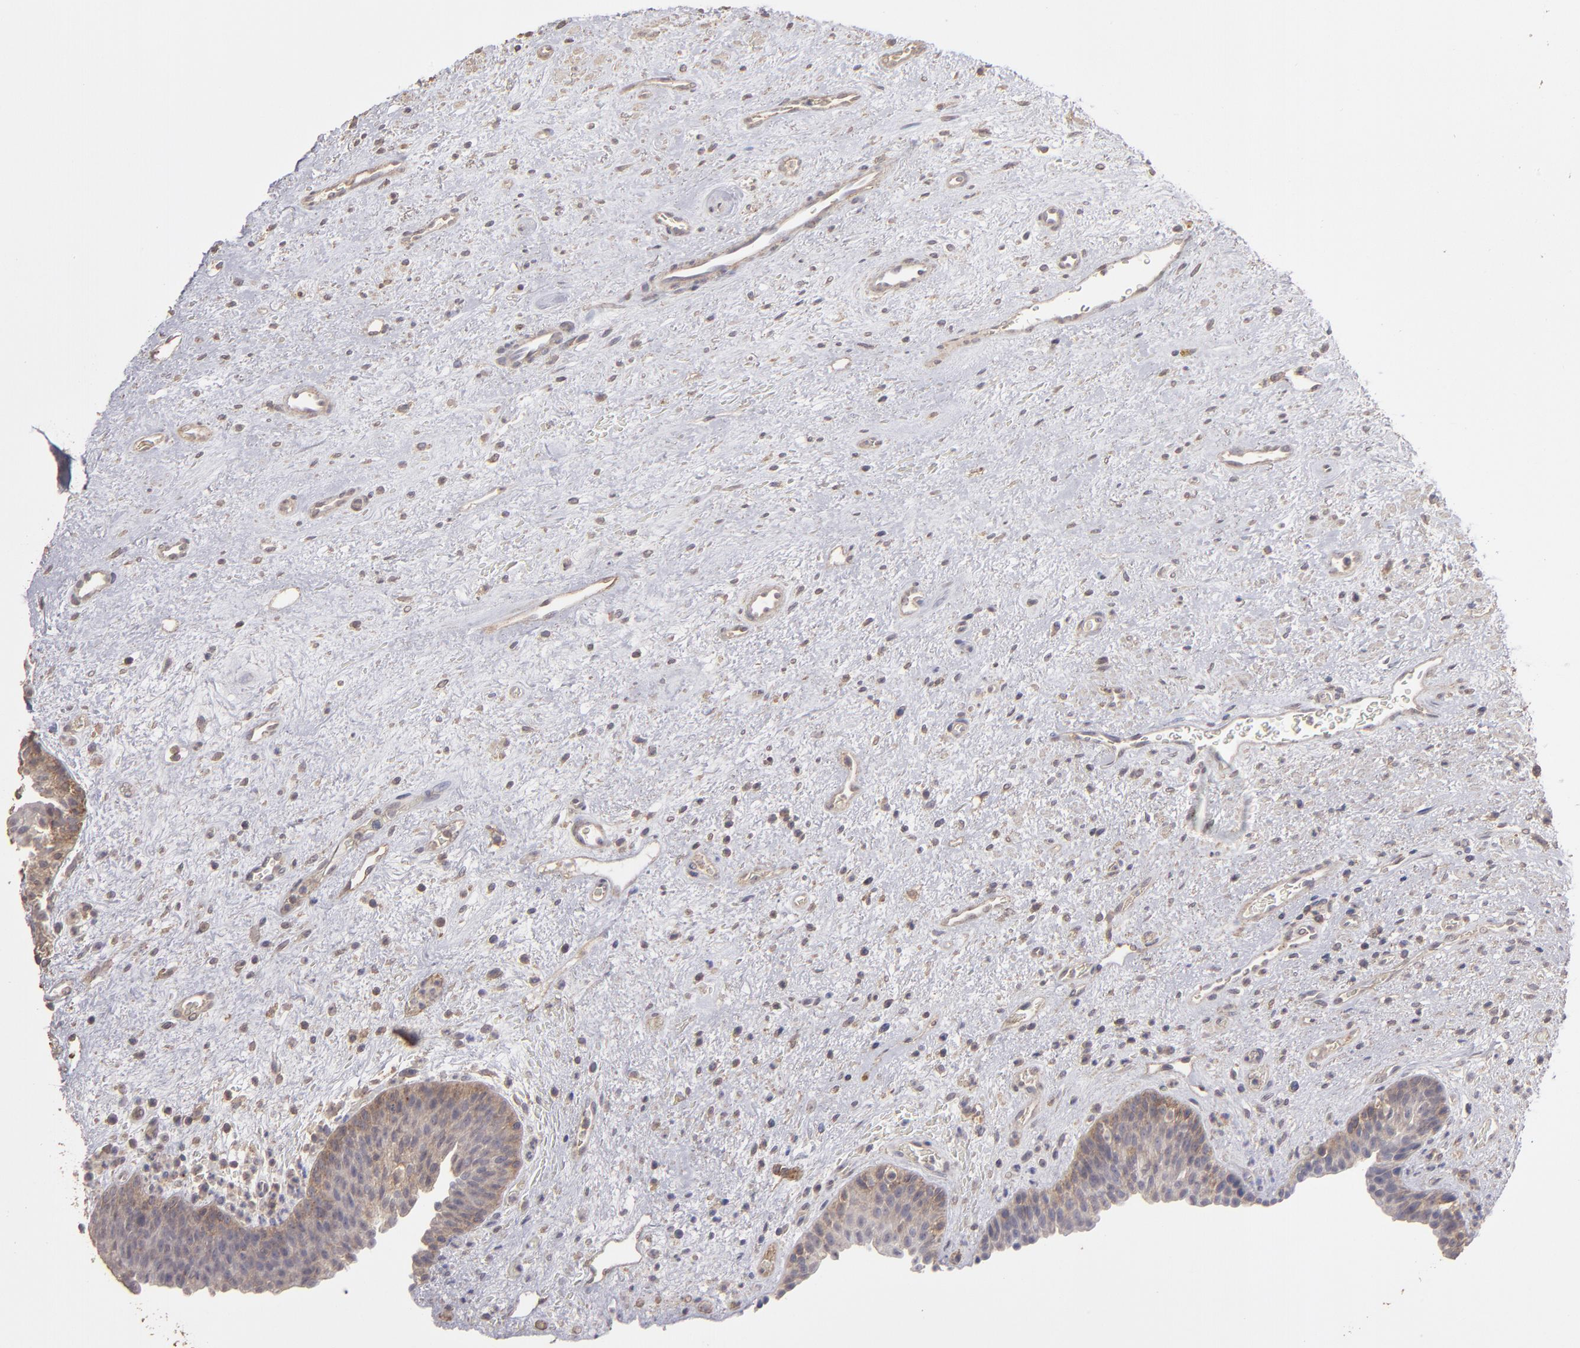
{"staining": {"intensity": "weak", "quantity": ">75%", "location": "cytoplasmic/membranous"}, "tissue": "urinary bladder", "cell_type": "Urothelial cells", "image_type": "normal", "snomed": [{"axis": "morphology", "description": "Normal tissue, NOS"}, {"axis": "topography", "description": "Urinary bladder"}], "caption": "Protein positivity by immunohistochemistry demonstrates weak cytoplasmic/membranous positivity in about >75% of urothelial cells in unremarkable urinary bladder. (Stains: DAB (3,3'-diaminobenzidine) in brown, nuclei in blue, Microscopy: brightfield microscopy at high magnification).", "gene": "FAT1", "patient": {"sex": "male", "age": 48}}